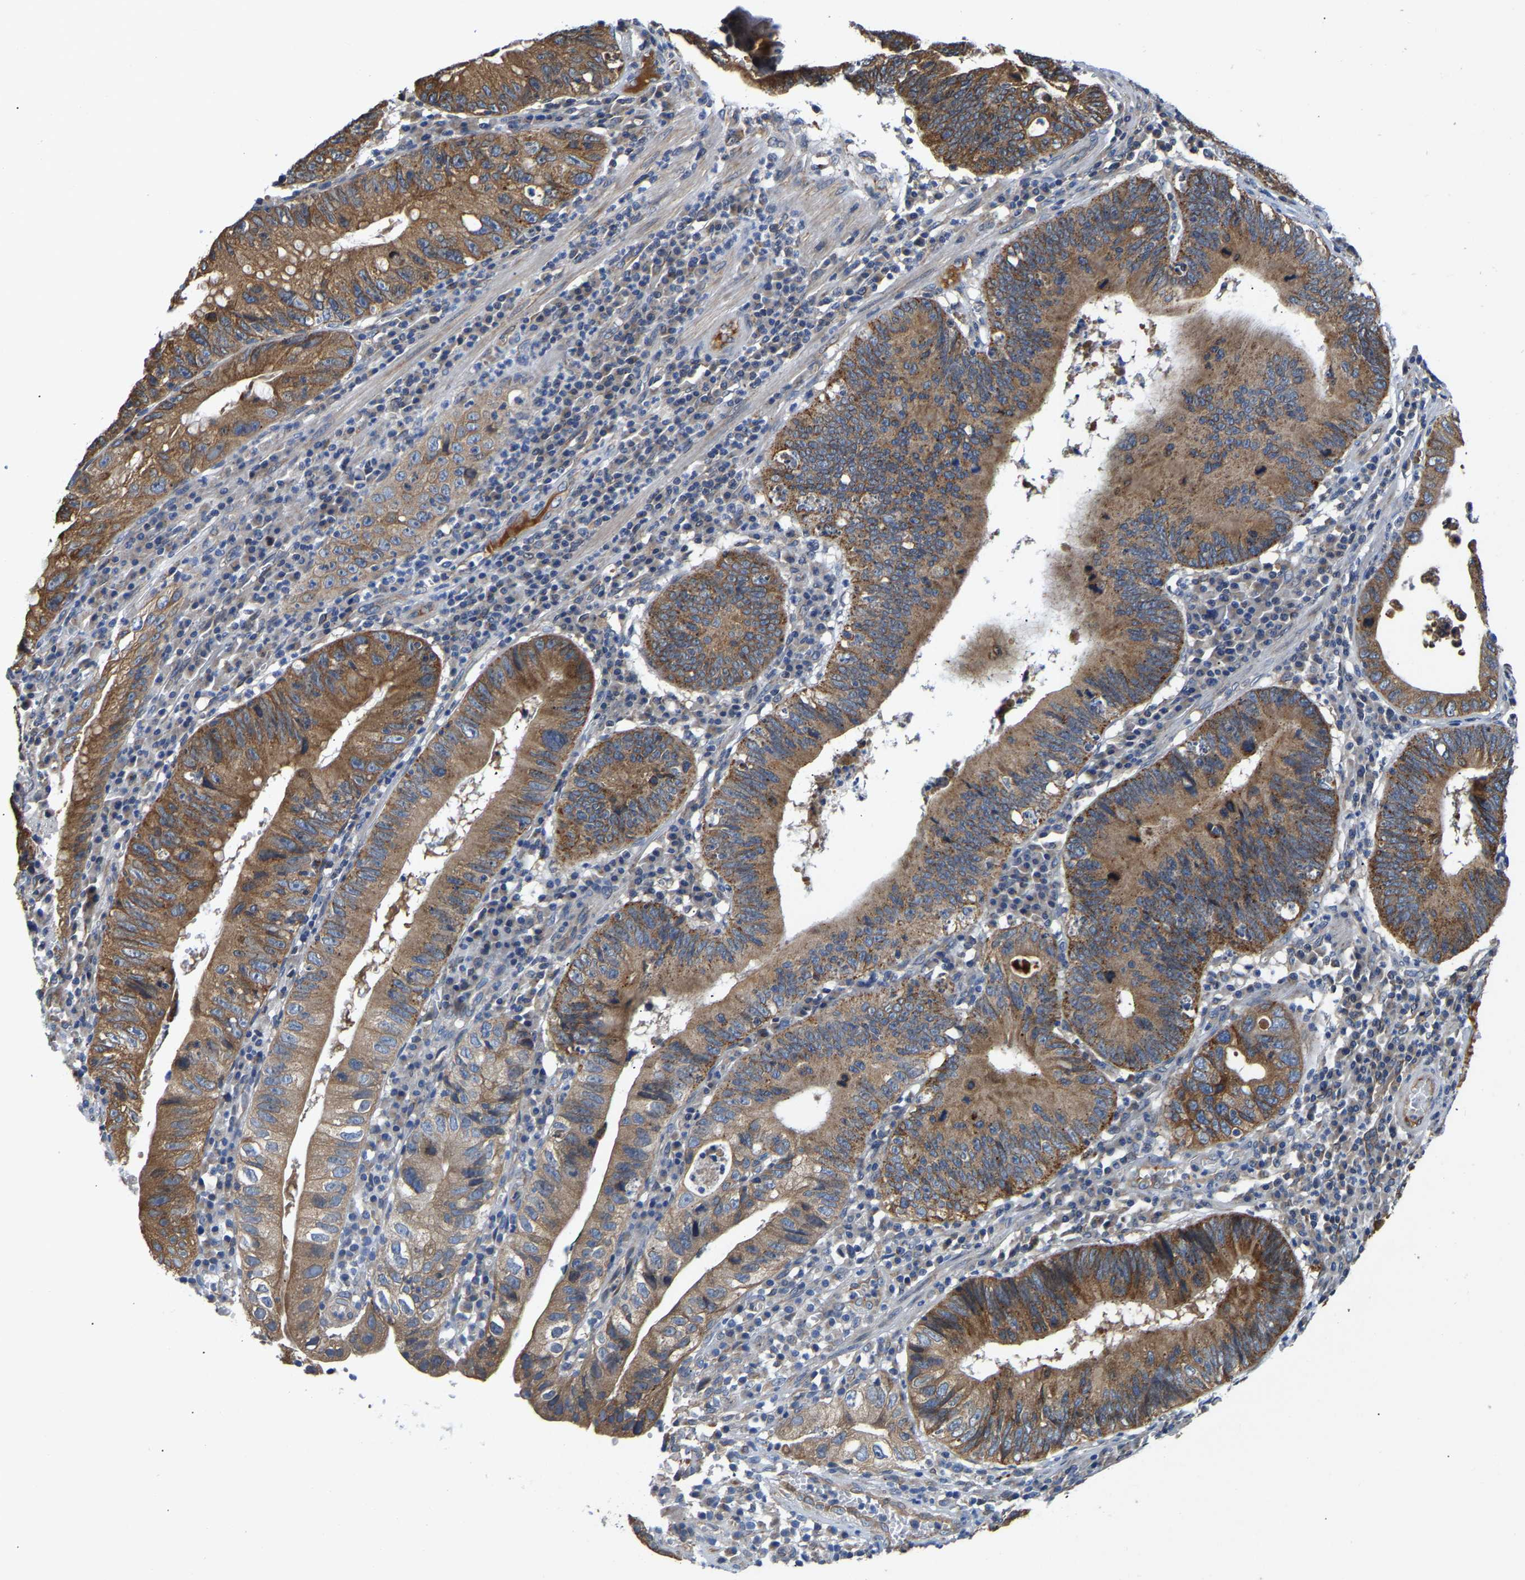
{"staining": {"intensity": "strong", "quantity": ">75%", "location": "cytoplasmic/membranous"}, "tissue": "stomach cancer", "cell_type": "Tumor cells", "image_type": "cancer", "snomed": [{"axis": "morphology", "description": "Adenocarcinoma, NOS"}, {"axis": "topography", "description": "Stomach"}], "caption": "Stomach adenocarcinoma stained with DAB immunohistochemistry (IHC) demonstrates high levels of strong cytoplasmic/membranous expression in approximately >75% of tumor cells.", "gene": "ARL6IP5", "patient": {"sex": "male", "age": 59}}